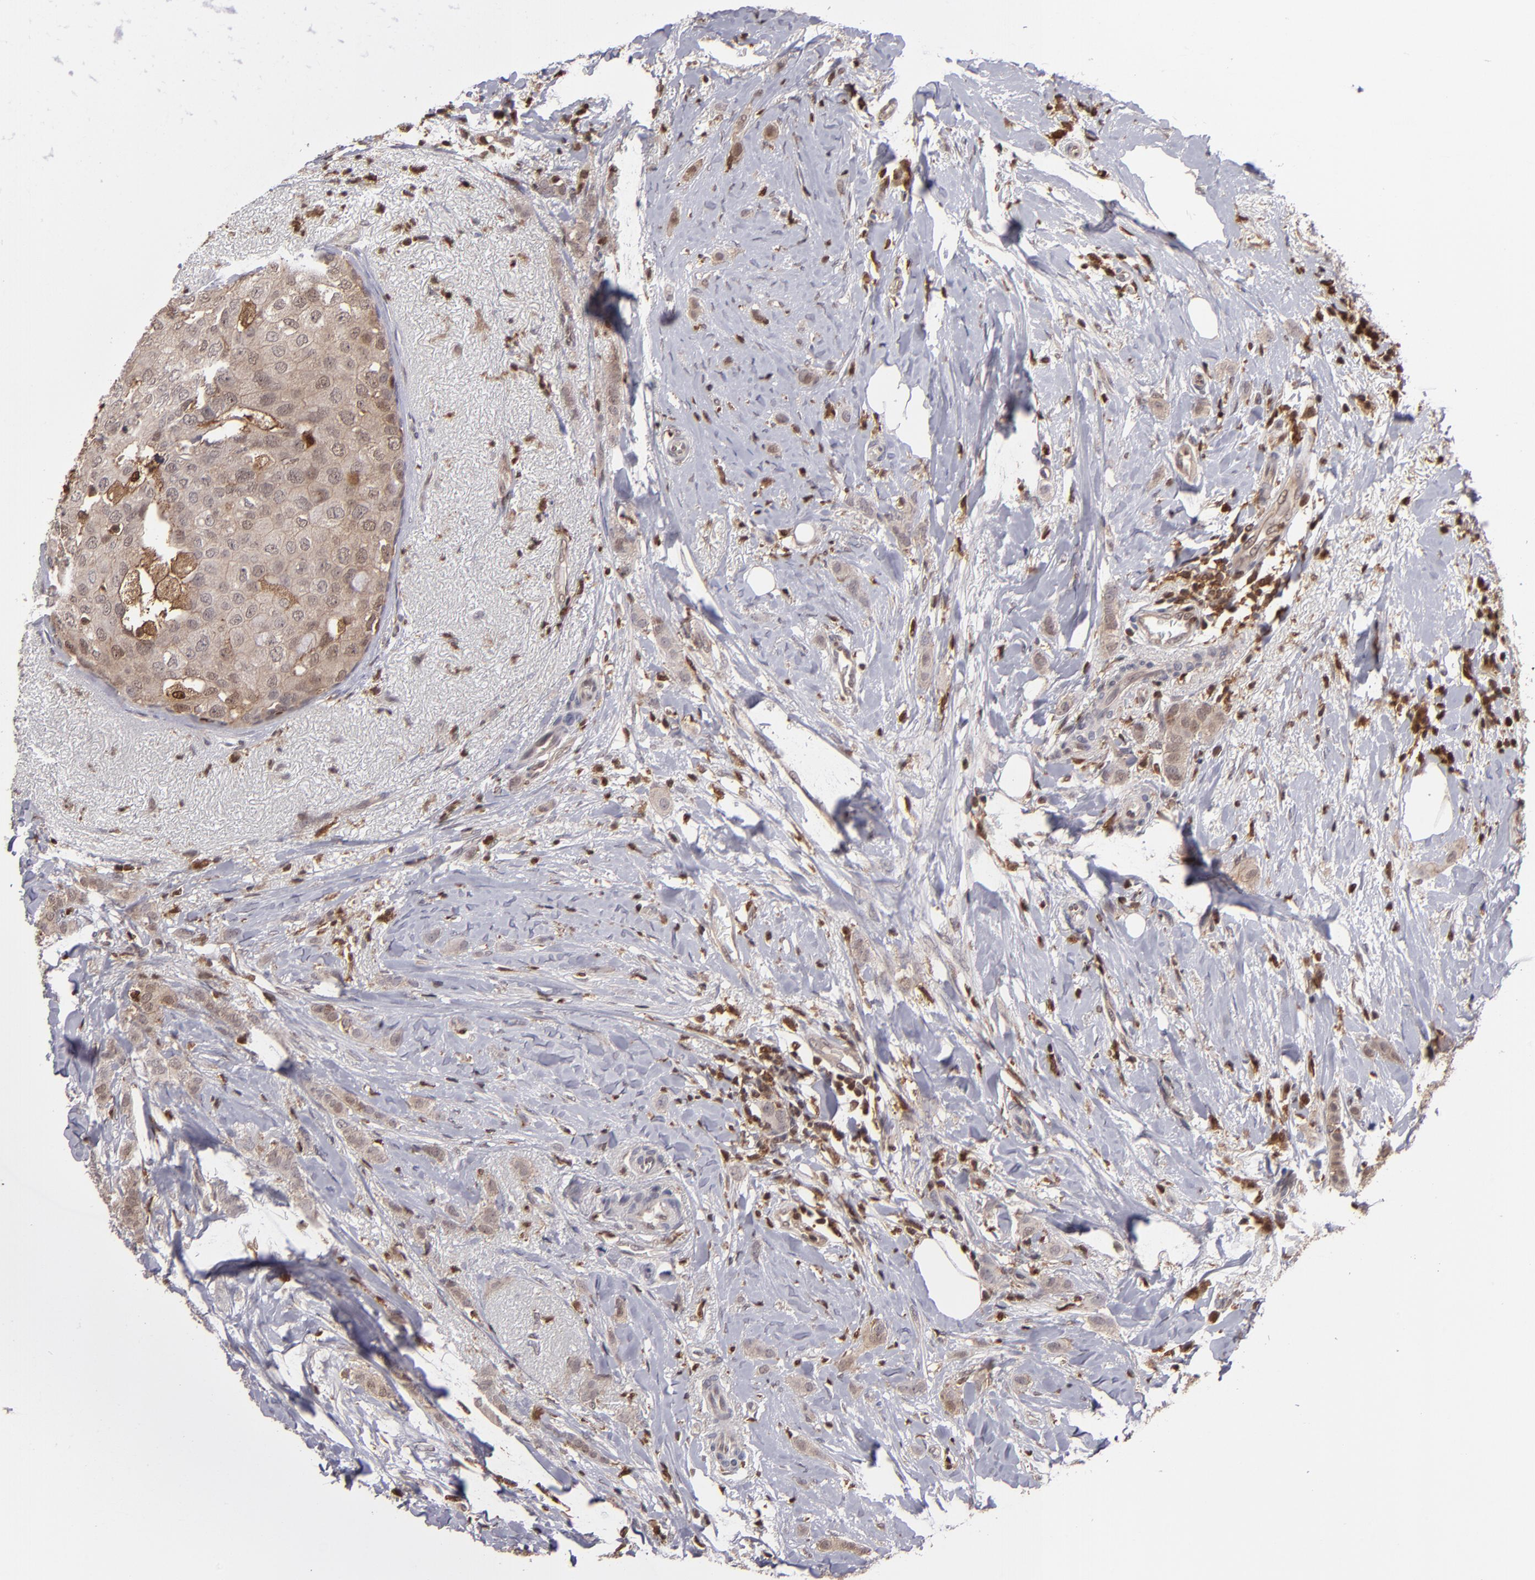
{"staining": {"intensity": "weak", "quantity": ">75%", "location": "cytoplasmic/membranous"}, "tissue": "breast cancer", "cell_type": "Tumor cells", "image_type": "cancer", "snomed": [{"axis": "morphology", "description": "Lobular carcinoma"}, {"axis": "topography", "description": "Breast"}], "caption": "Tumor cells display low levels of weak cytoplasmic/membranous expression in approximately >75% of cells in human lobular carcinoma (breast).", "gene": "GRB2", "patient": {"sex": "female", "age": 55}}